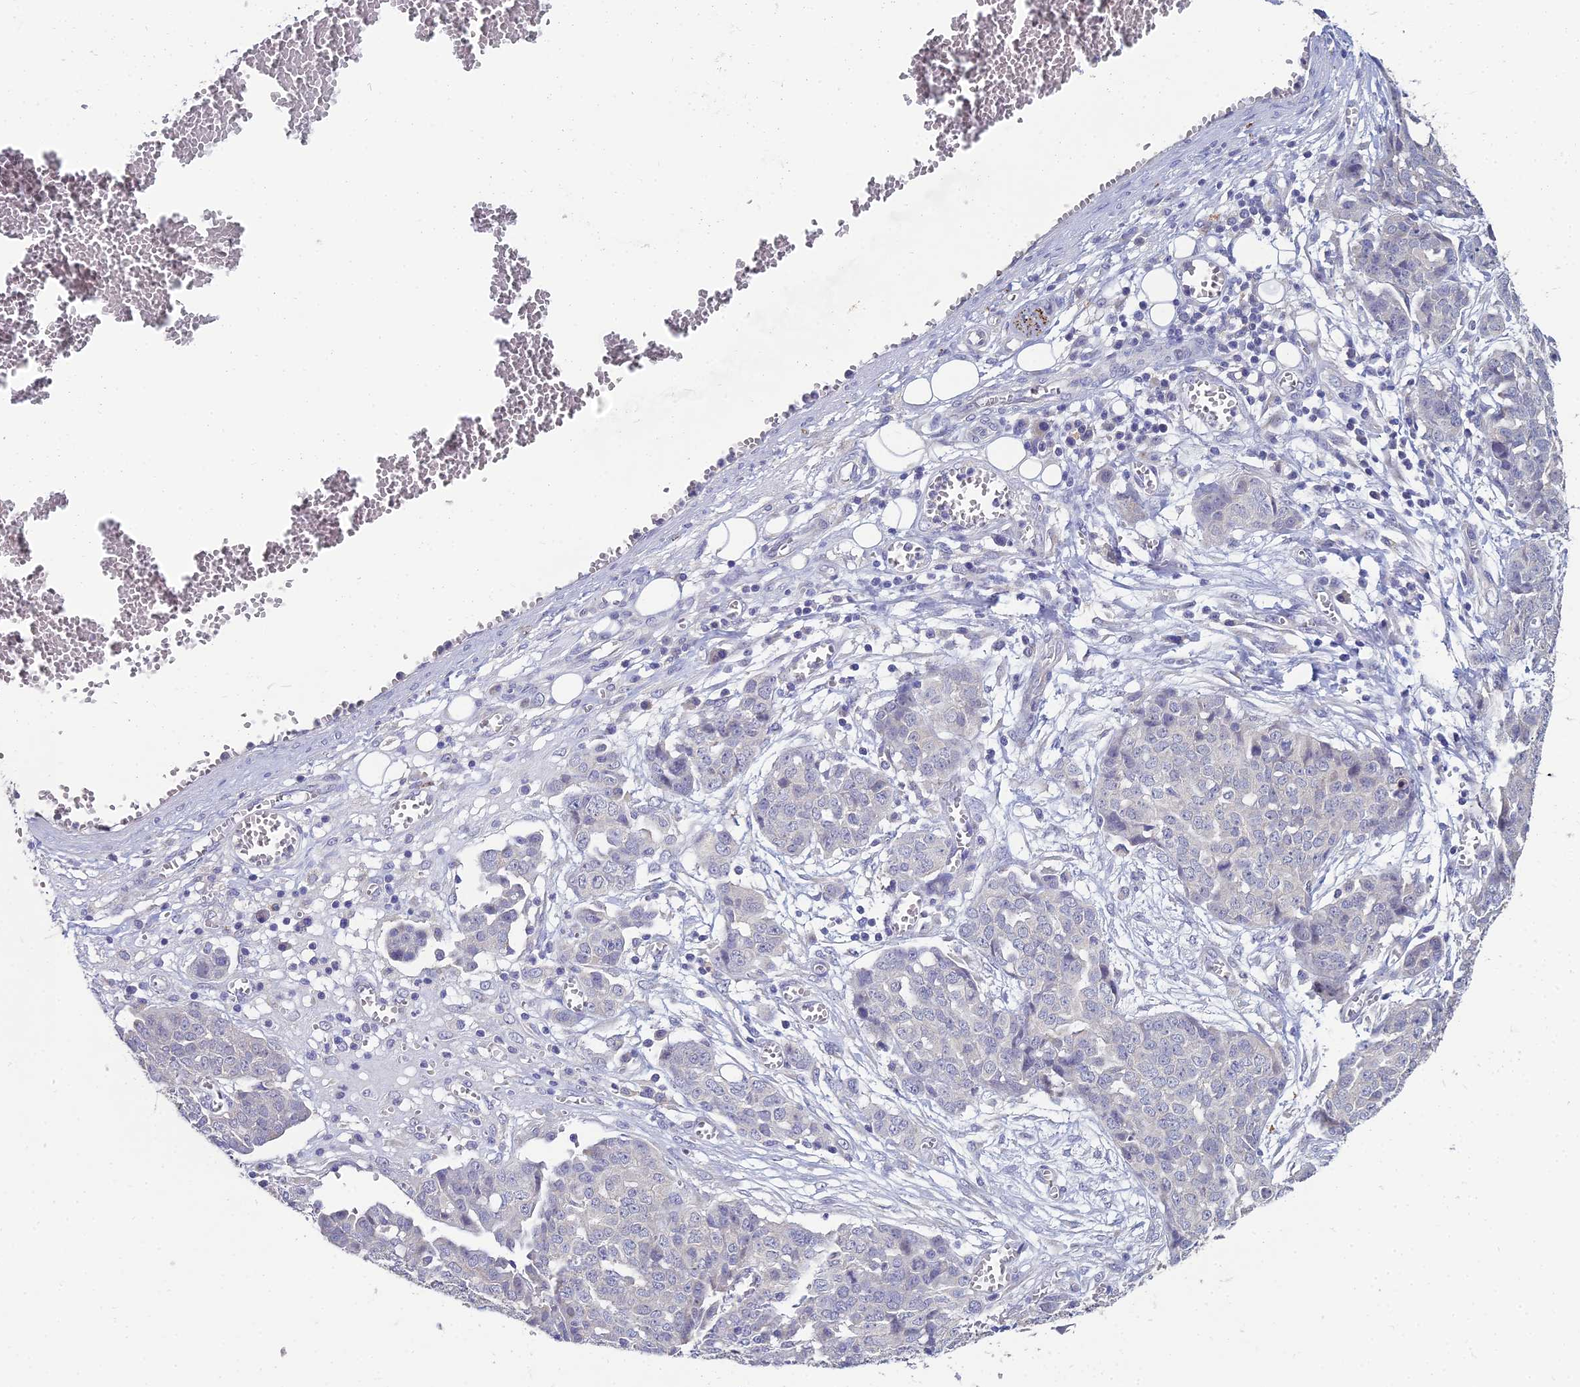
{"staining": {"intensity": "negative", "quantity": "none", "location": "none"}, "tissue": "ovarian cancer", "cell_type": "Tumor cells", "image_type": "cancer", "snomed": [{"axis": "morphology", "description": "Cystadenocarcinoma, serous, NOS"}, {"axis": "topography", "description": "Soft tissue"}, {"axis": "topography", "description": "Ovary"}], "caption": "Immunohistochemical staining of serous cystadenocarcinoma (ovarian) shows no significant positivity in tumor cells. (DAB immunohistochemistry (IHC) with hematoxylin counter stain).", "gene": "NPY", "patient": {"sex": "female", "age": 57}}